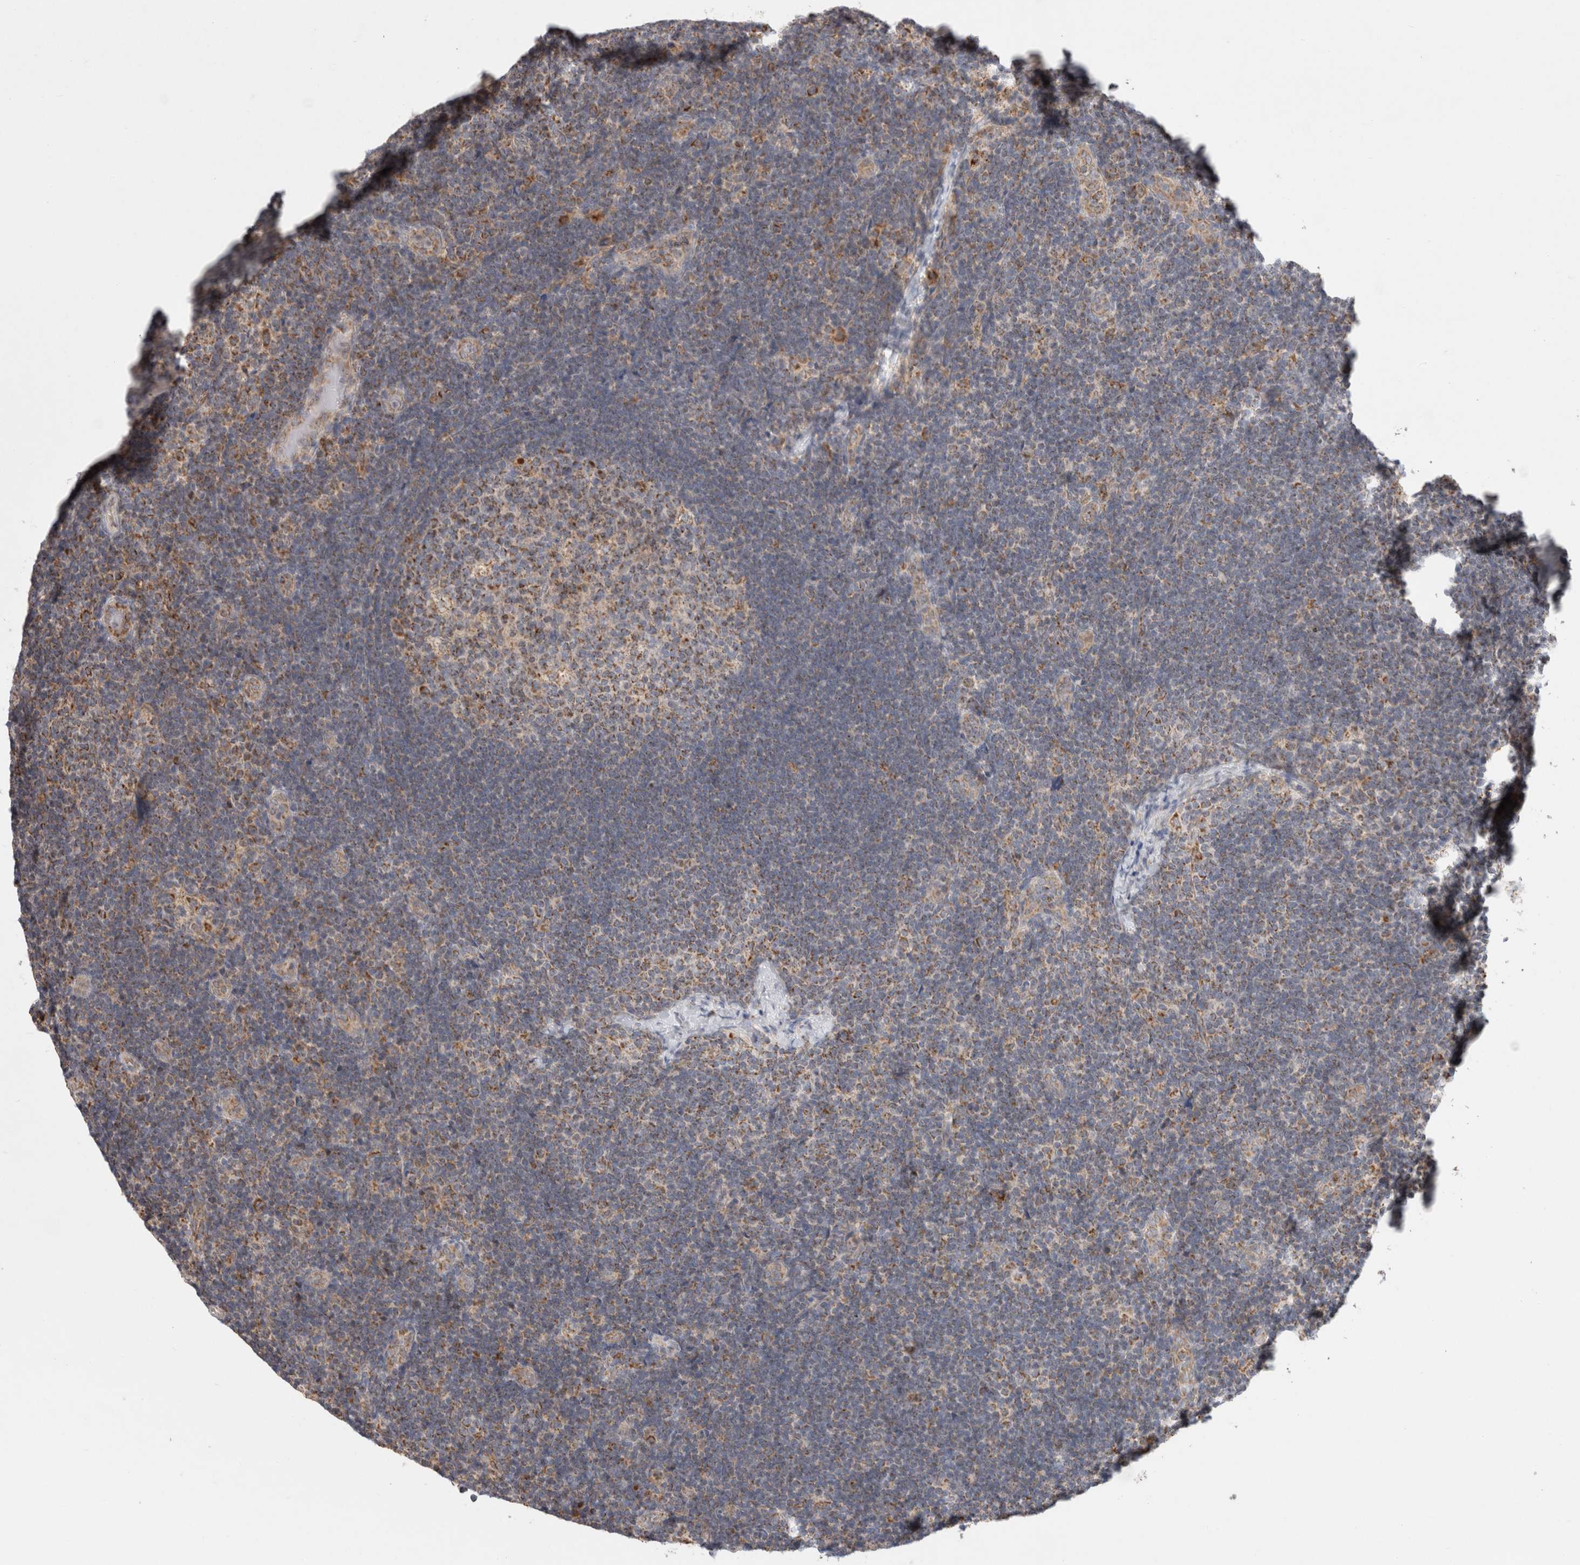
{"staining": {"intensity": "moderate", "quantity": ">75%", "location": "cytoplasmic/membranous"}, "tissue": "lymph node", "cell_type": "Germinal center cells", "image_type": "normal", "snomed": [{"axis": "morphology", "description": "Normal tissue, NOS"}, {"axis": "topography", "description": "Lymph node"}], "caption": "Moderate cytoplasmic/membranous staining for a protein is appreciated in about >75% of germinal center cells of normal lymph node using IHC.", "gene": "HROB", "patient": {"sex": "female", "age": 22}}